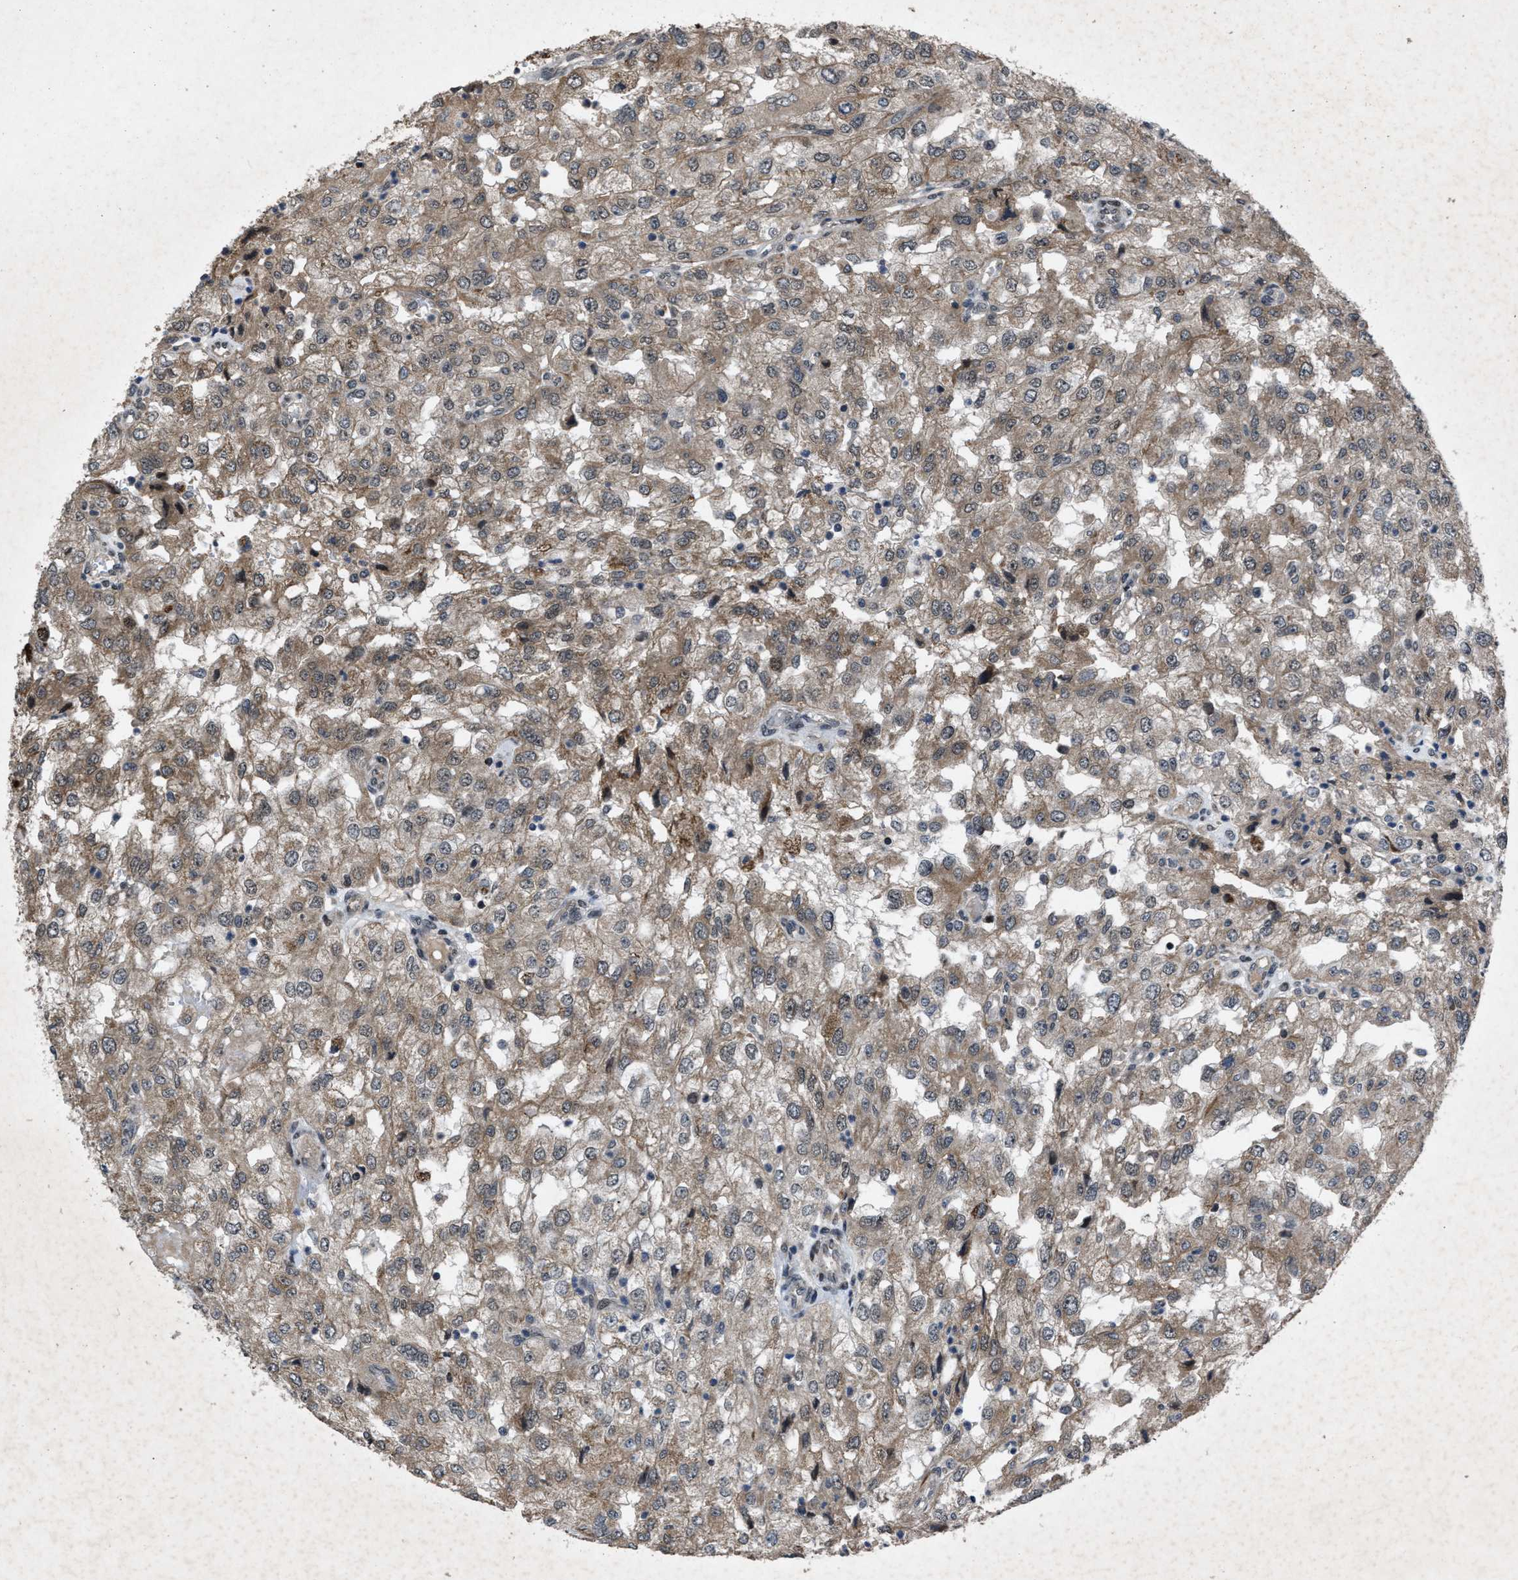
{"staining": {"intensity": "weak", "quantity": ">75%", "location": "cytoplasmic/membranous"}, "tissue": "renal cancer", "cell_type": "Tumor cells", "image_type": "cancer", "snomed": [{"axis": "morphology", "description": "Adenocarcinoma, NOS"}, {"axis": "topography", "description": "Kidney"}], "caption": "The micrograph demonstrates immunohistochemical staining of adenocarcinoma (renal). There is weak cytoplasmic/membranous expression is seen in approximately >75% of tumor cells.", "gene": "ZNHIT1", "patient": {"sex": "female", "age": 54}}